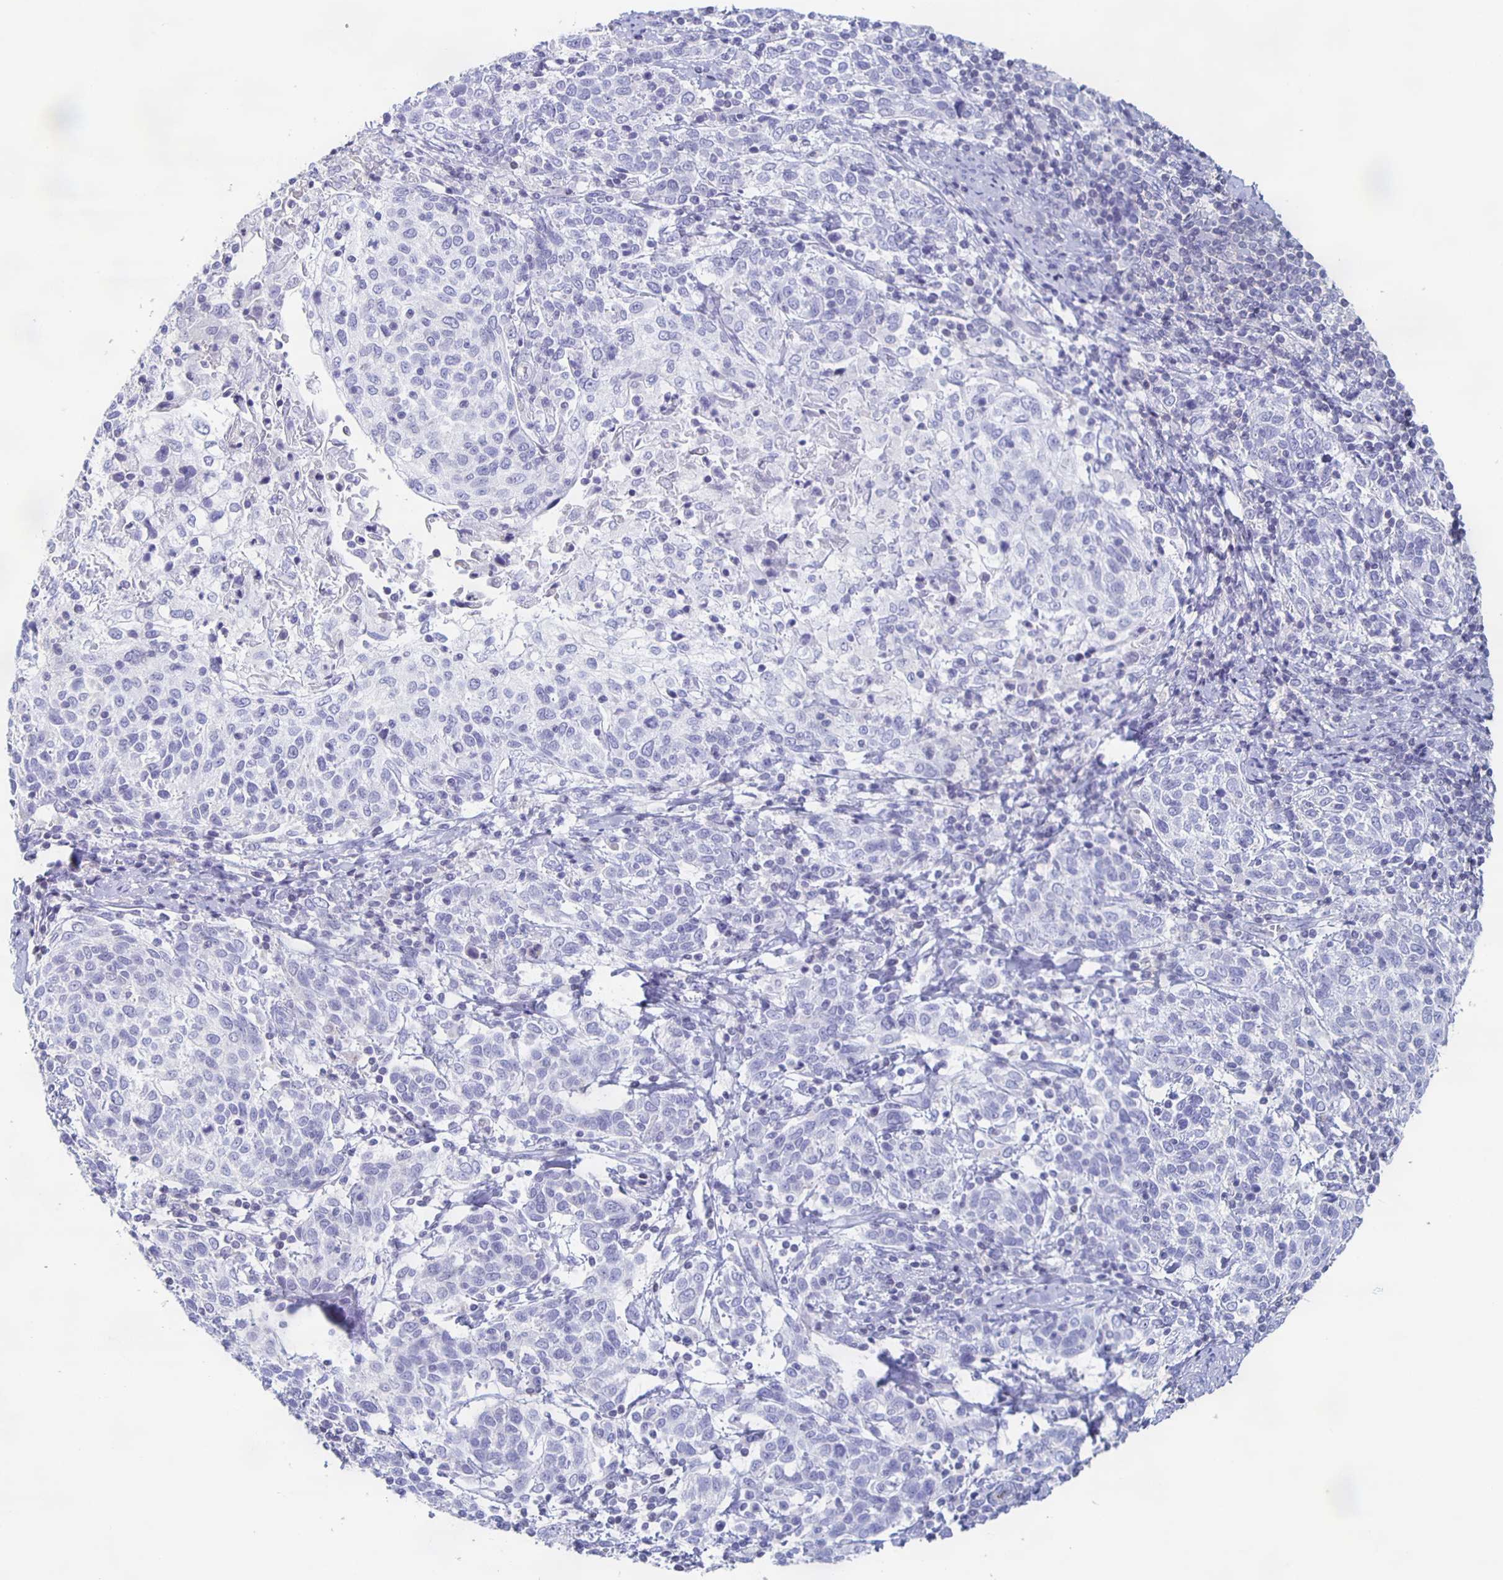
{"staining": {"intensity": "negative", "quantity": "none", "location": "none"}, "tissue": "cervical cancer", "cell_type": "Tumor cells", "image_type": "cancer", "snomed": [{"axis": "morphology", "description": "Squamous cell carcinoma, NOS"}, {"axis": "topography", "description": "Cervix"}], "caption": "Immunohistochemistry histopathology image of neoplastic tissue: human cervical cancer stained with DAB (3,3'-diaminobenzidine) exhibits no significant protein staining in tumor cells.", "gene": "FGA", "patient": {"sex": "female", "age": 61}}